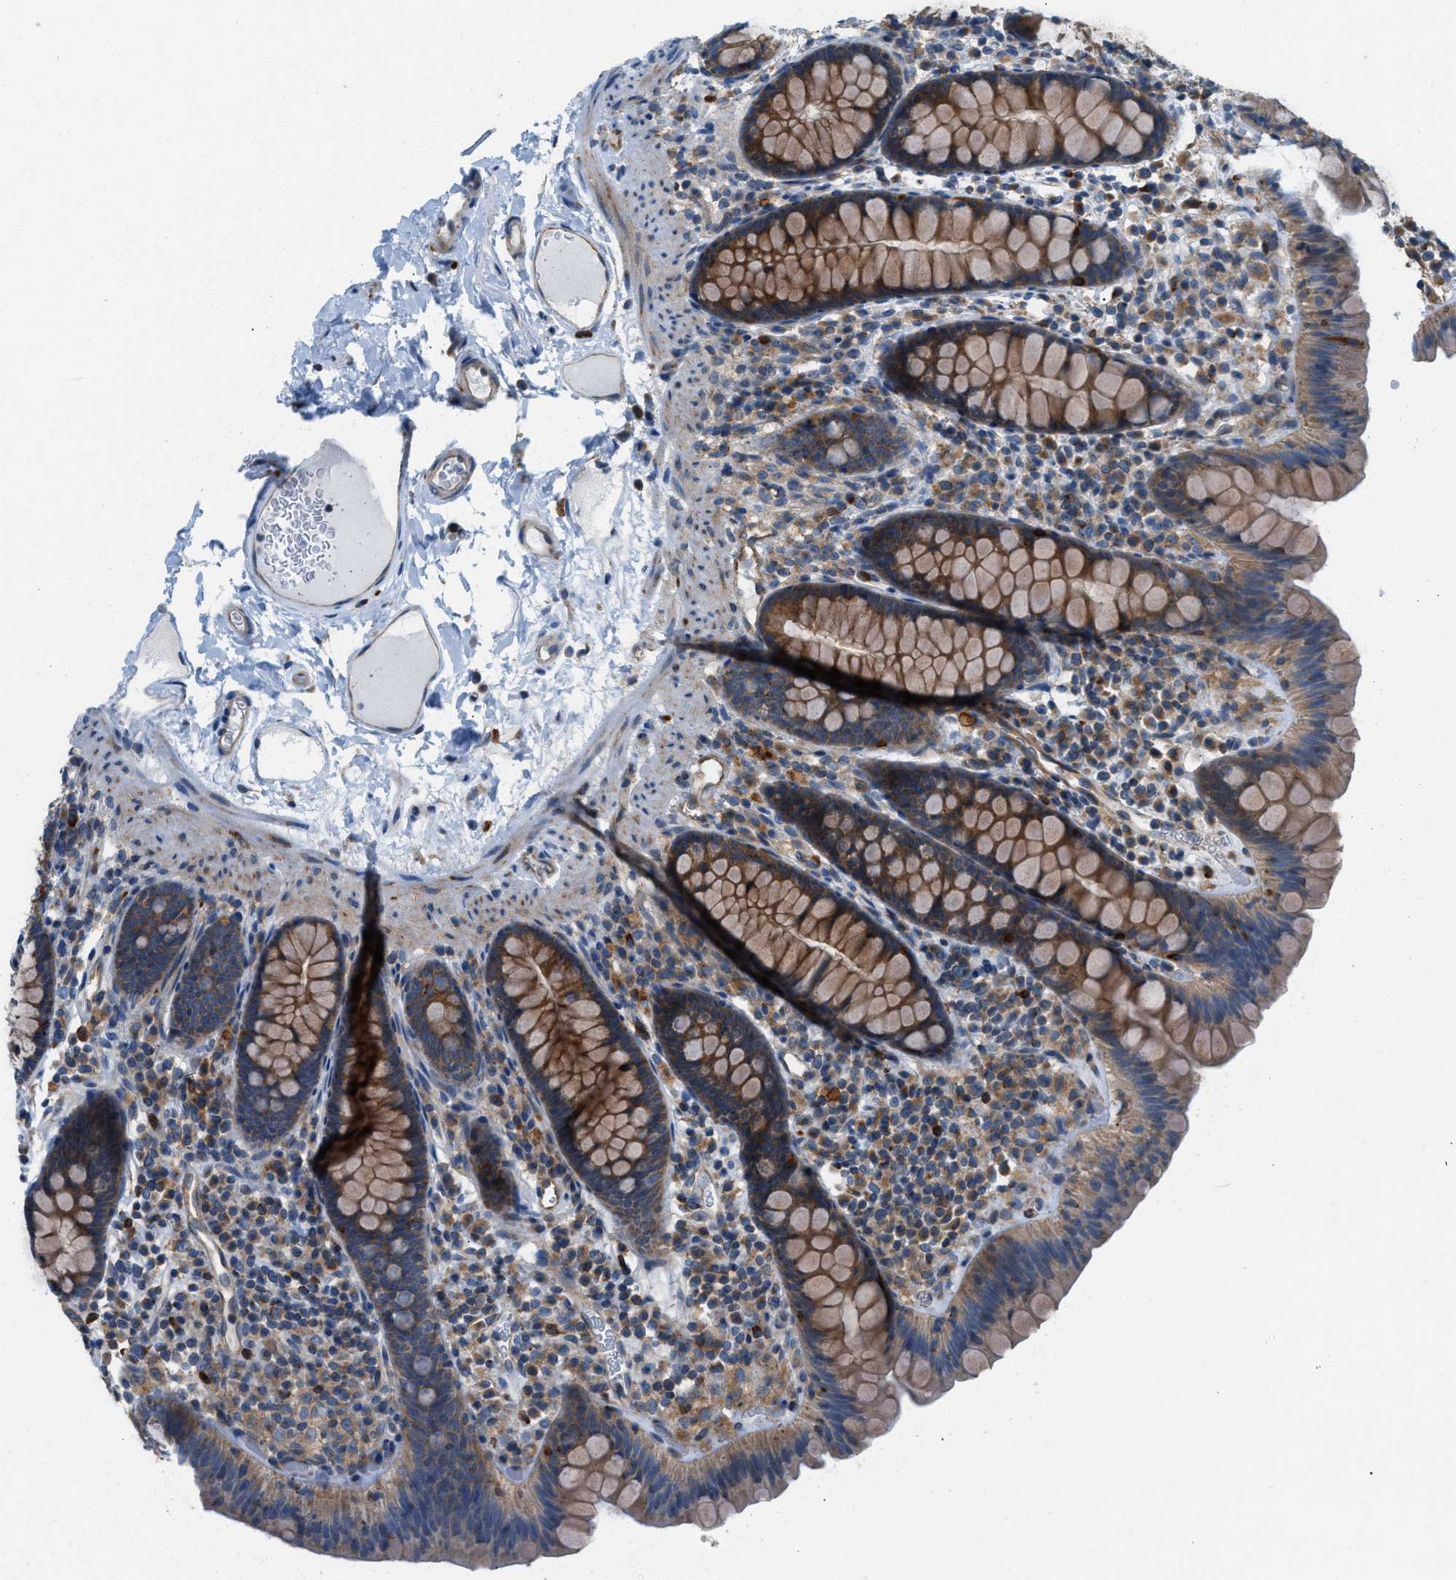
{"staining": {"intensity": "weak", "quantity": ">75%", "location": "cytoplasmic/membranous"}, "tissue": "colon", "cell_type": "Endothelial cells", "image_type": "normal", "snomed": [{"axis": "morphology", "description": "Normal tissue, NOS"}, {"axis": "topography", "description": "Colon"}], "caption": "Immunohistochemical staining of unremarkable colon demonstrates weak cytoplasmic/membranous protein staining in about >75% of endothelial cells.", "gene": "PDCL", "patient": {"sex": "female", "age": 80}}